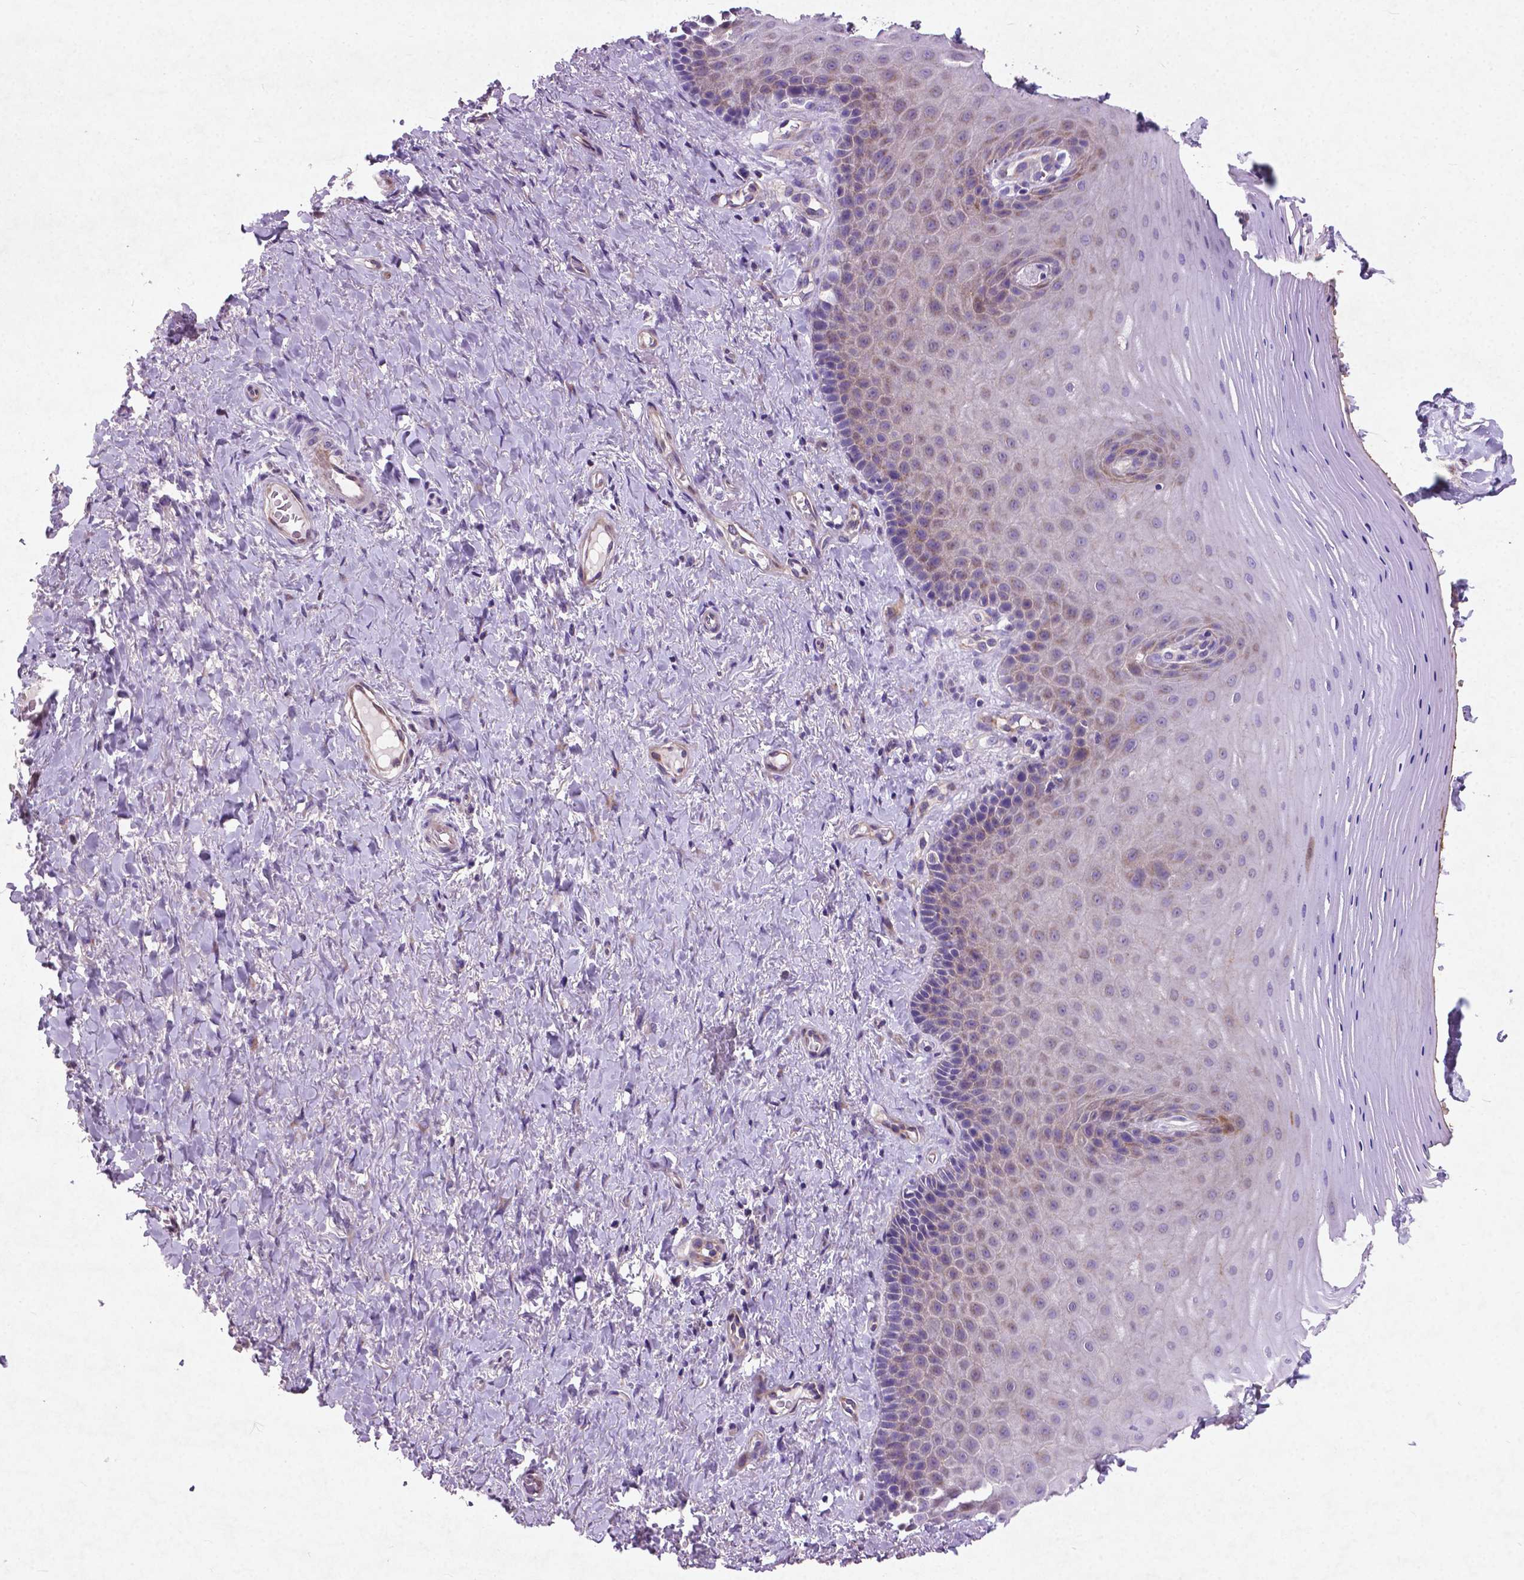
{"staining": {"intensity": "weak", "quantity": "25%-75%", "location": "cytoplasmic/membranous"}, "tissue": "vagina", "cell_type": "Squamous epithelial cells", "image_type": "normal", "snomed": [{"axis": "morphology", "description": "Normal tissue, NOS"}, {"axis": "topography", "description": "Vagina"}], "caption": "This micrograph shows IHC staining of benign vagina, with low weak cytoplasmic/membranous staining in about 25%-75% of squamous epithelial cells.", "gene": "ATG4D", "patient": {"sex": "female", "age": 83}}